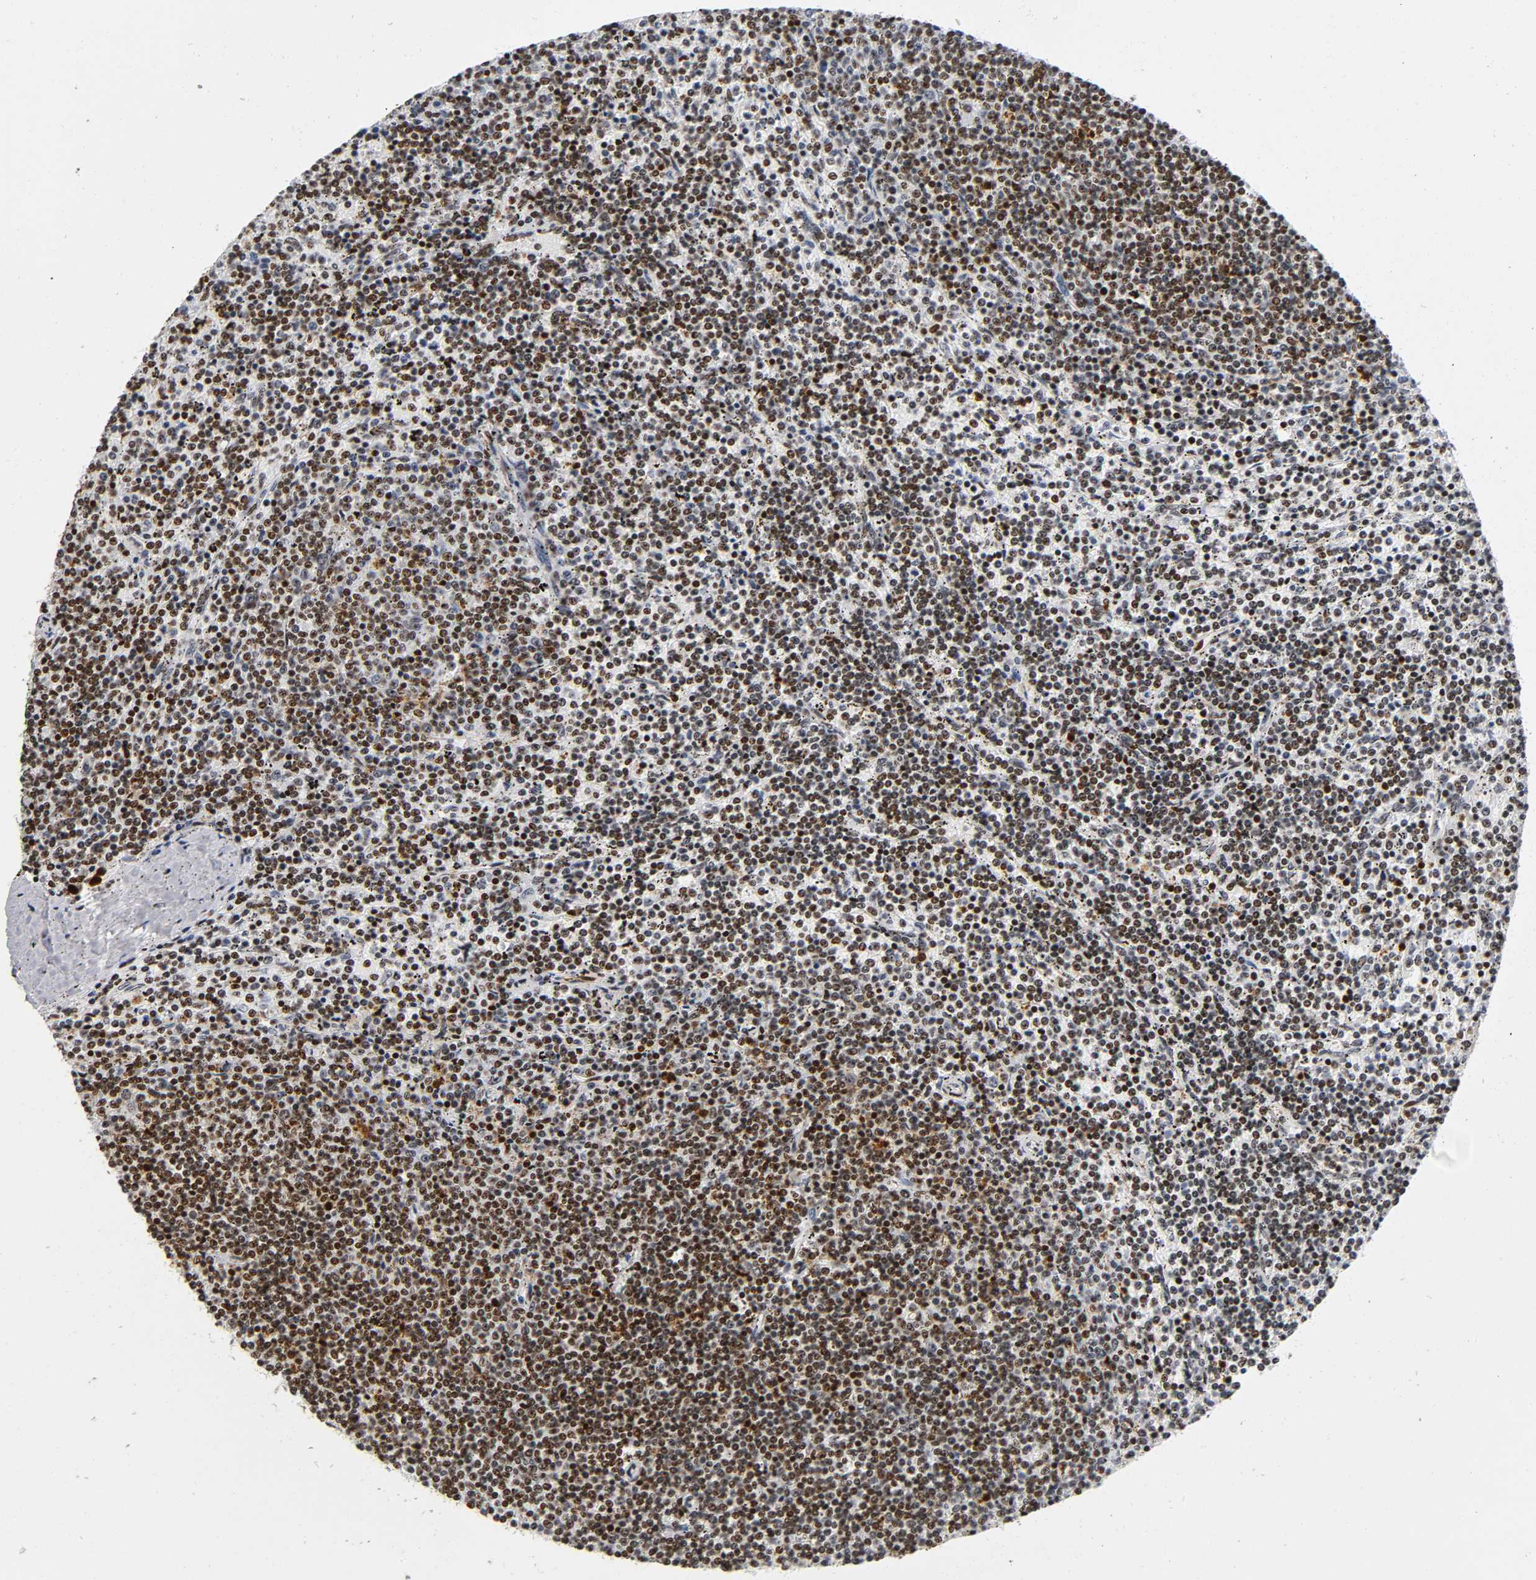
{"staining": {"intensity": "strong", "quantity": ">75%", "location": "nuclear"}, "tissue": "lymphoma", "cell_type": "Tumor cells", "image_type": "cancer", "snomed": [{"axis": "morphology", "description": "Malignant lymphoma, non-Hodgkin's type, Low grade"}, {"axis": "topography", "description": "Spleen"}], "caption": "Strong nuclear expression is appreciated in approximately >75% of tumor cells in malignant lymphoma, non-Hodgkin's type (low-grade).", "gene": "UBTF", "patient": {"sex": "female", "age": 50}}